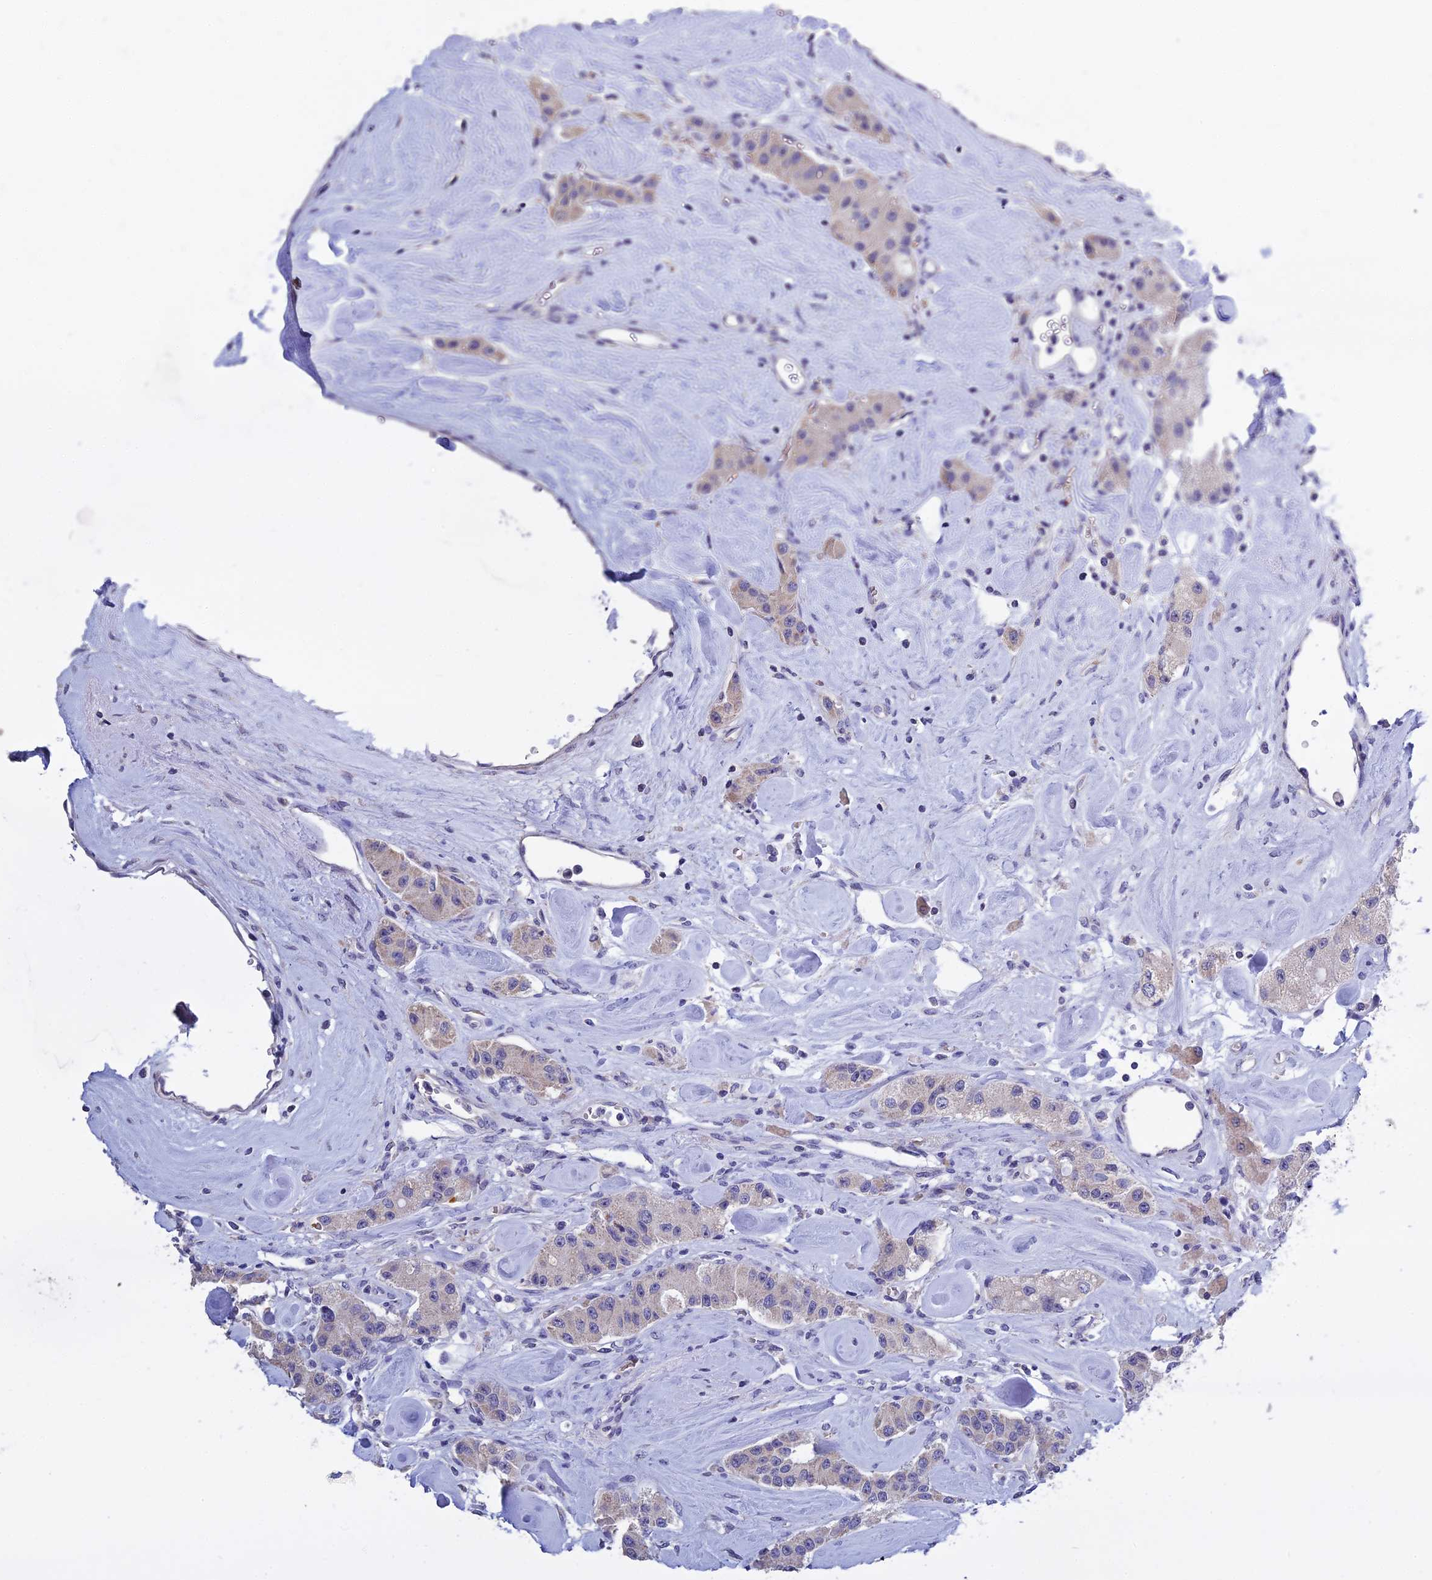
{"staining": {"intensity": "weak", "quantity": "<25%", "location": "cytoplasmic/membranous"}, "tissue": "carcinoid", "cell_type": "Tumor cells", "image_type": "cancer", "snomed": [{"axis": "morphology", "description": "Carcinoid, malignant, NOS"}, {"axis": "topography", "description": "Pancreas"}], "caption": "The IHC histopathology image has no significant expression in tumor cells of malignant carcinoid tissue.", "gene": "KNOP1", "patient": {"sex": "male", "age": 41}}